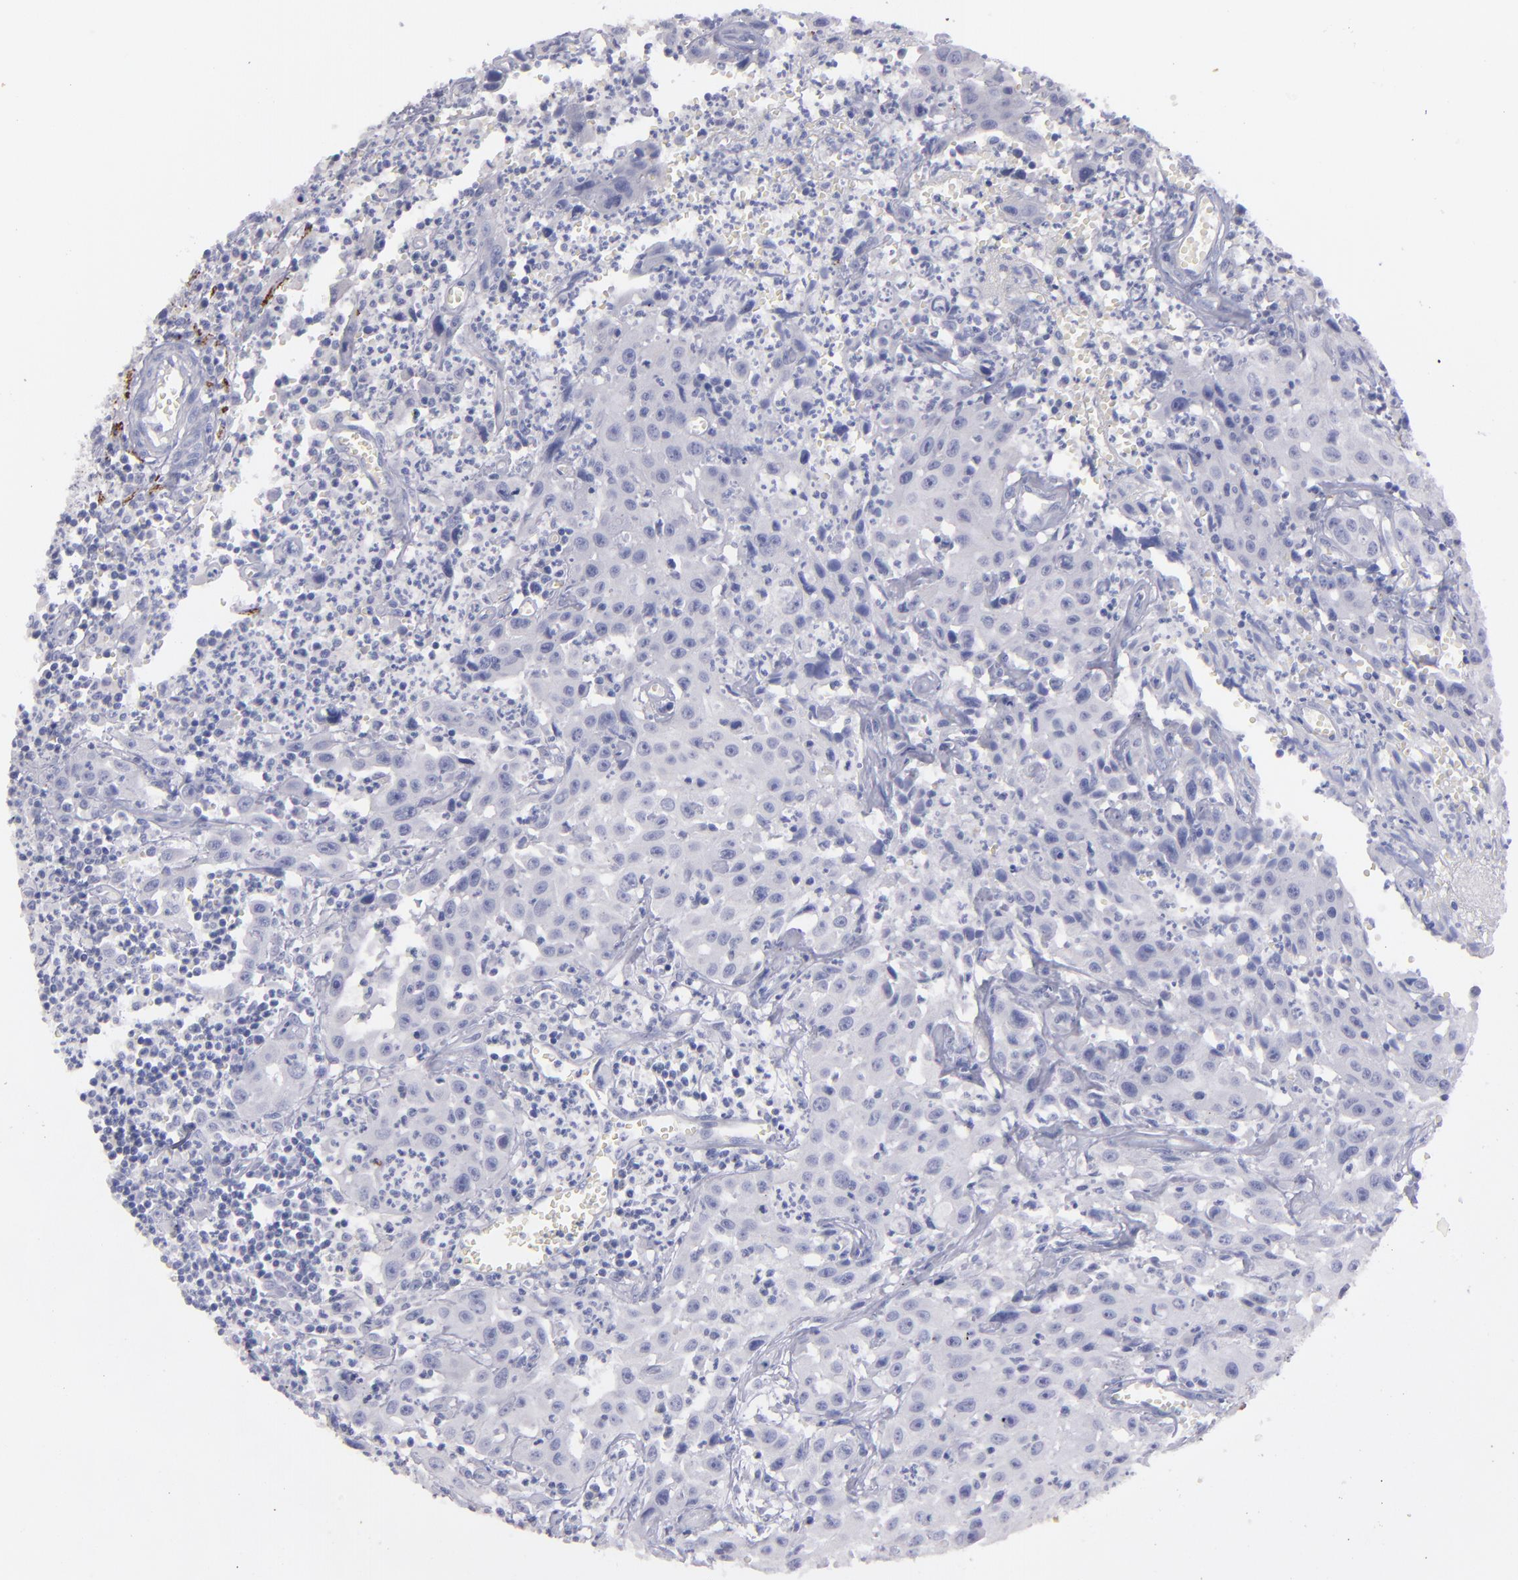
{"staining": {"intensity": "negative", "quantity": "none", "location": "none"}, "tissue": "urothelial cancer", "cell_type": "Tumor cells", "image_type": "cancer", "snomed": [{"axis": "morphology", "description": "Urothelial carcinoma, High grade"}, {"axis": "topography", "description": "Urinary bladder"}], "caption": "Immunohistochemical staining of high-grade urothelial carcinoma reveals no significant staining in tumor cells.", "gene": "SNAP25", "patient": {"sex": "male", "age": 66}}